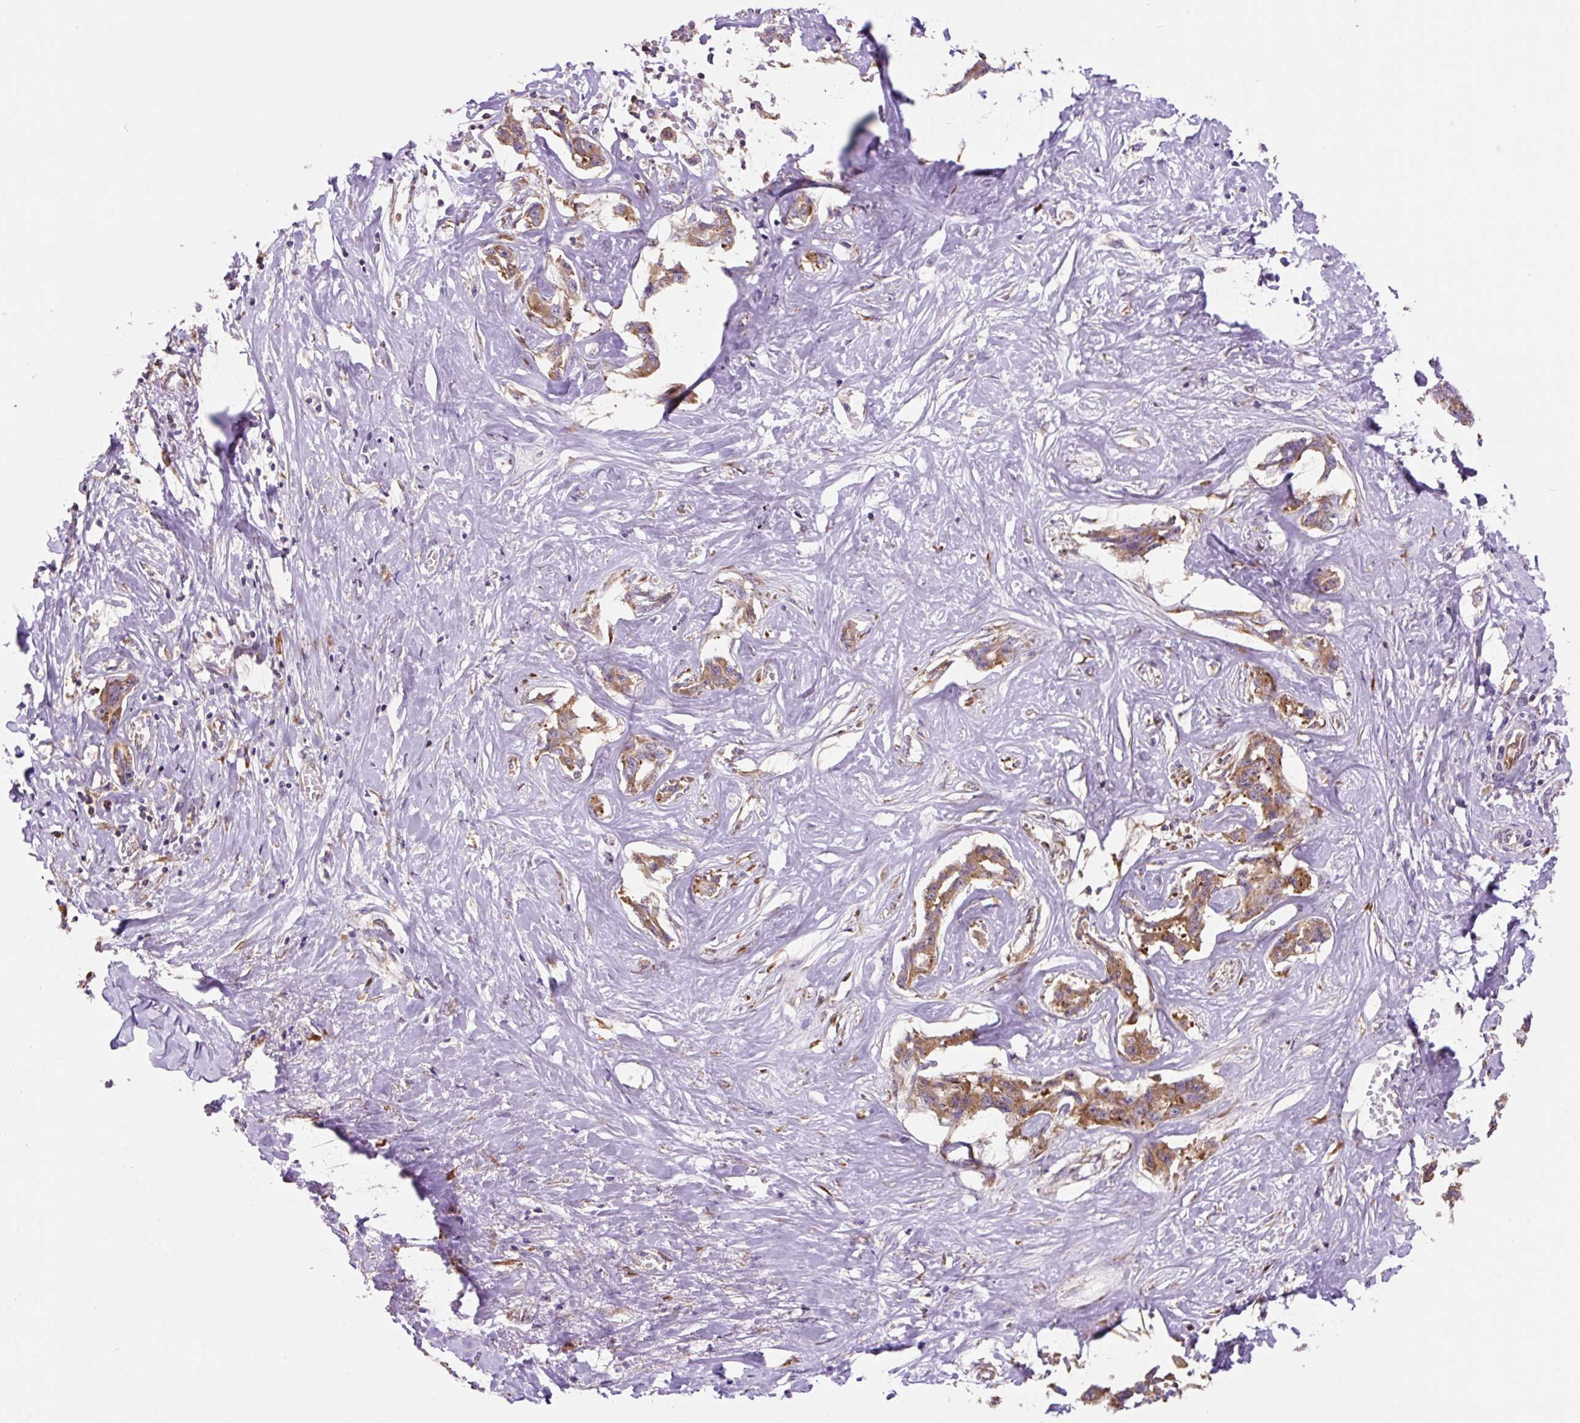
{"staining": {"intensity": "moderate", "quantity": ">75%", "location": "cytoplasmic/membranous"}, "tissue": "liver cancer", "cell_type": "Tumor cells", "image_type": "cancer", "snomed": [{"axis": "morphology", "description": "Cholangiocarcinoma"}, {"axis": "topography", "description": "Liver"}], "caption": "A medium amount of moderate cytoplasmic/membranous positivity is present in about >75% of tumor cells in liver cancer (cholangiocarcinoma) tissue. (DAB (3,3'-diaminobenzidine) IHC with brightfield microscopy, high magnification).", "gene": "RPS23", "patient": {"sex": "male", "age": 59}}